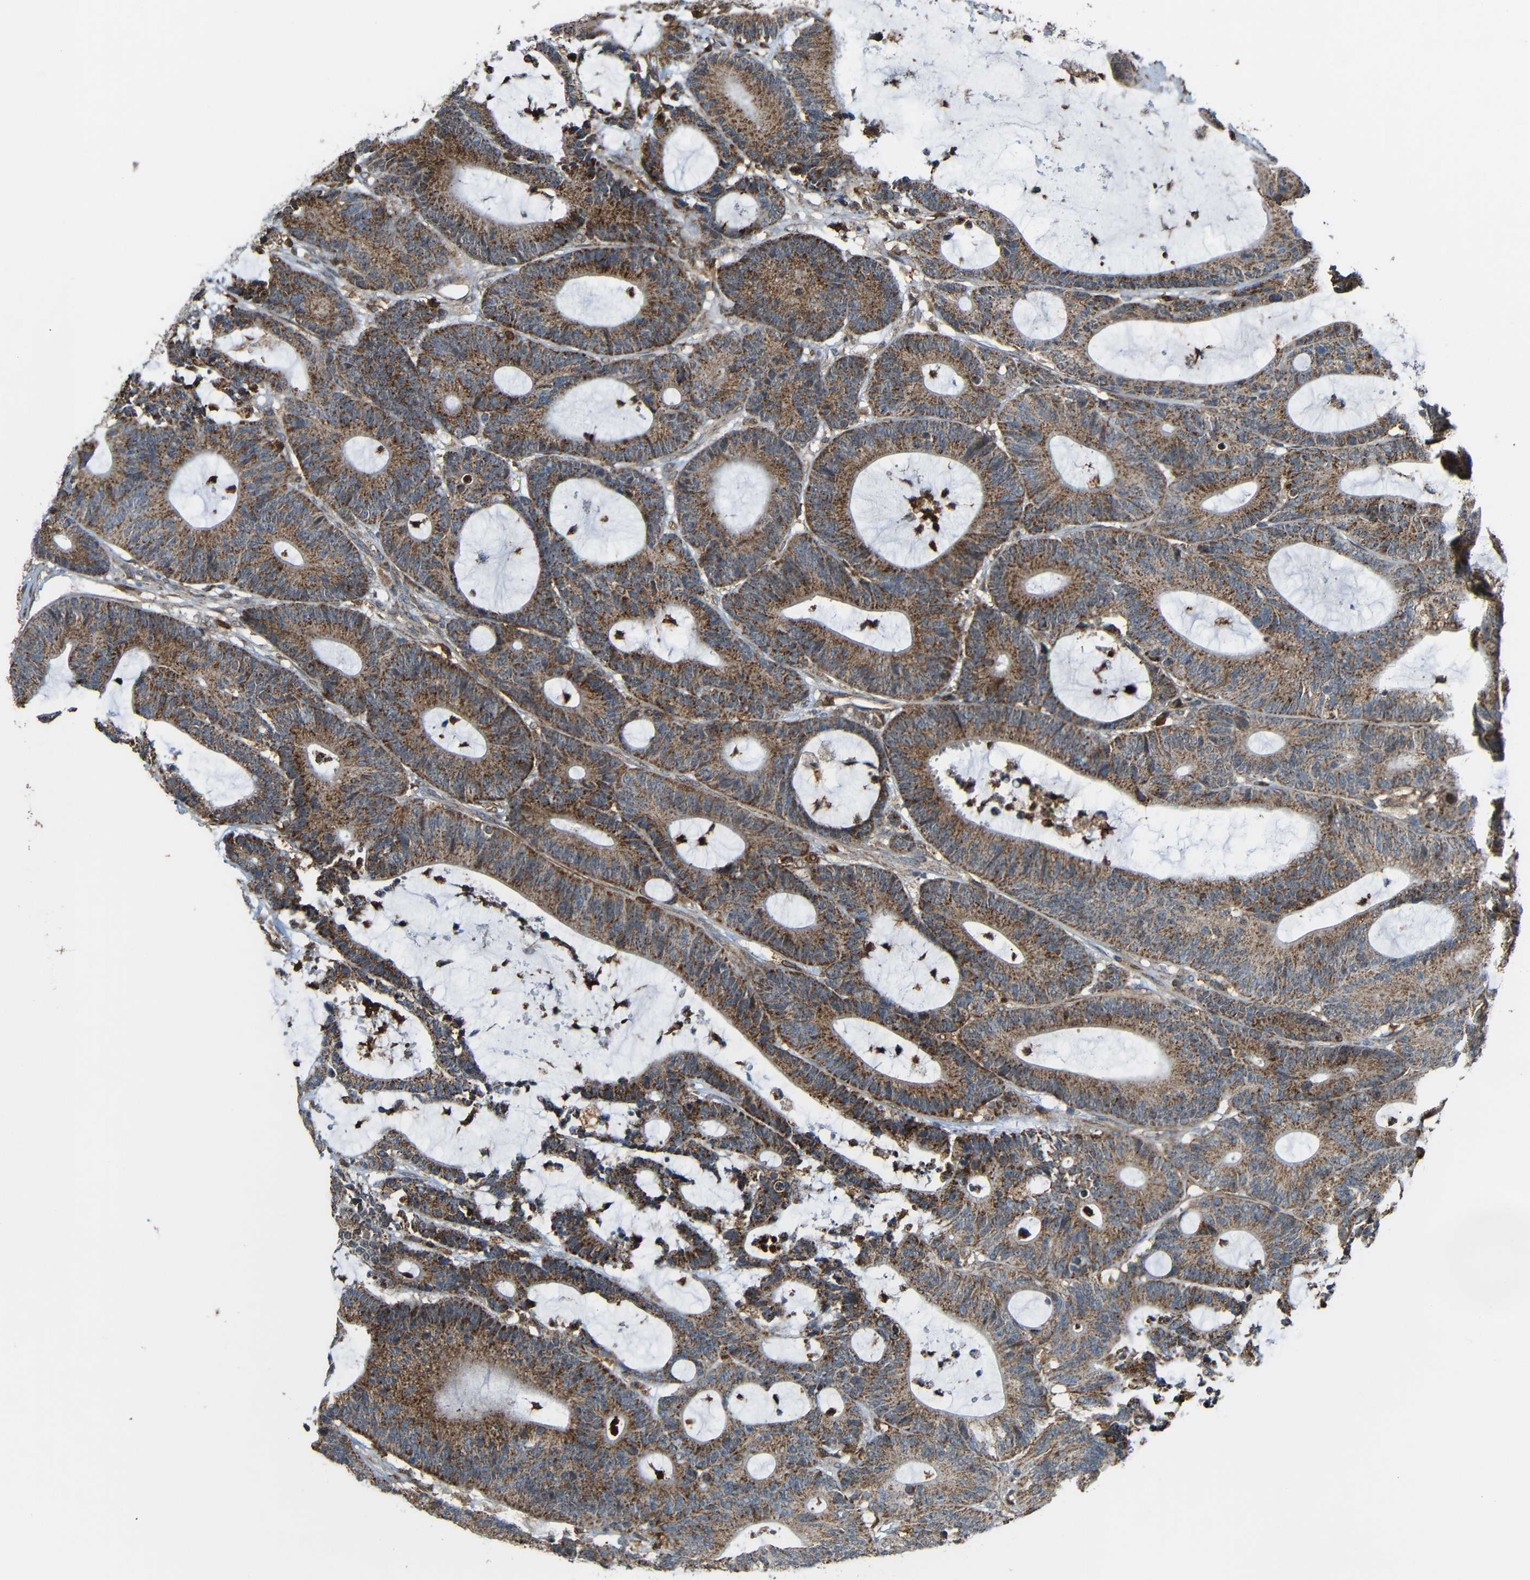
{"staining": {"intensity": "moderate", "quantity": ">75%", "location": "cytoplasmic/membranous"}, "tissue": "colorectal cancer", "cell_type": "Tumor cells", "image_type": "cancer", "snomed": [{"axis": "morphology", "description": "Adenocarcinoma, NOS"}, {"axis": "topography", "description": "Colon"}], "caption": "A micrograph of human colorectal adenocarcinoma stained for a protein reveals moderate cytoplasmic/membranous brown staining in tumor cells. The protein is stained brown, and the nuclei are stained in blue (DAB (3,3'-diaminobenzidine) IHC with brightfield microscopy, high magnification).", "gene": "C1GALT1", "patient": {"sex": "female", "age": 84}}